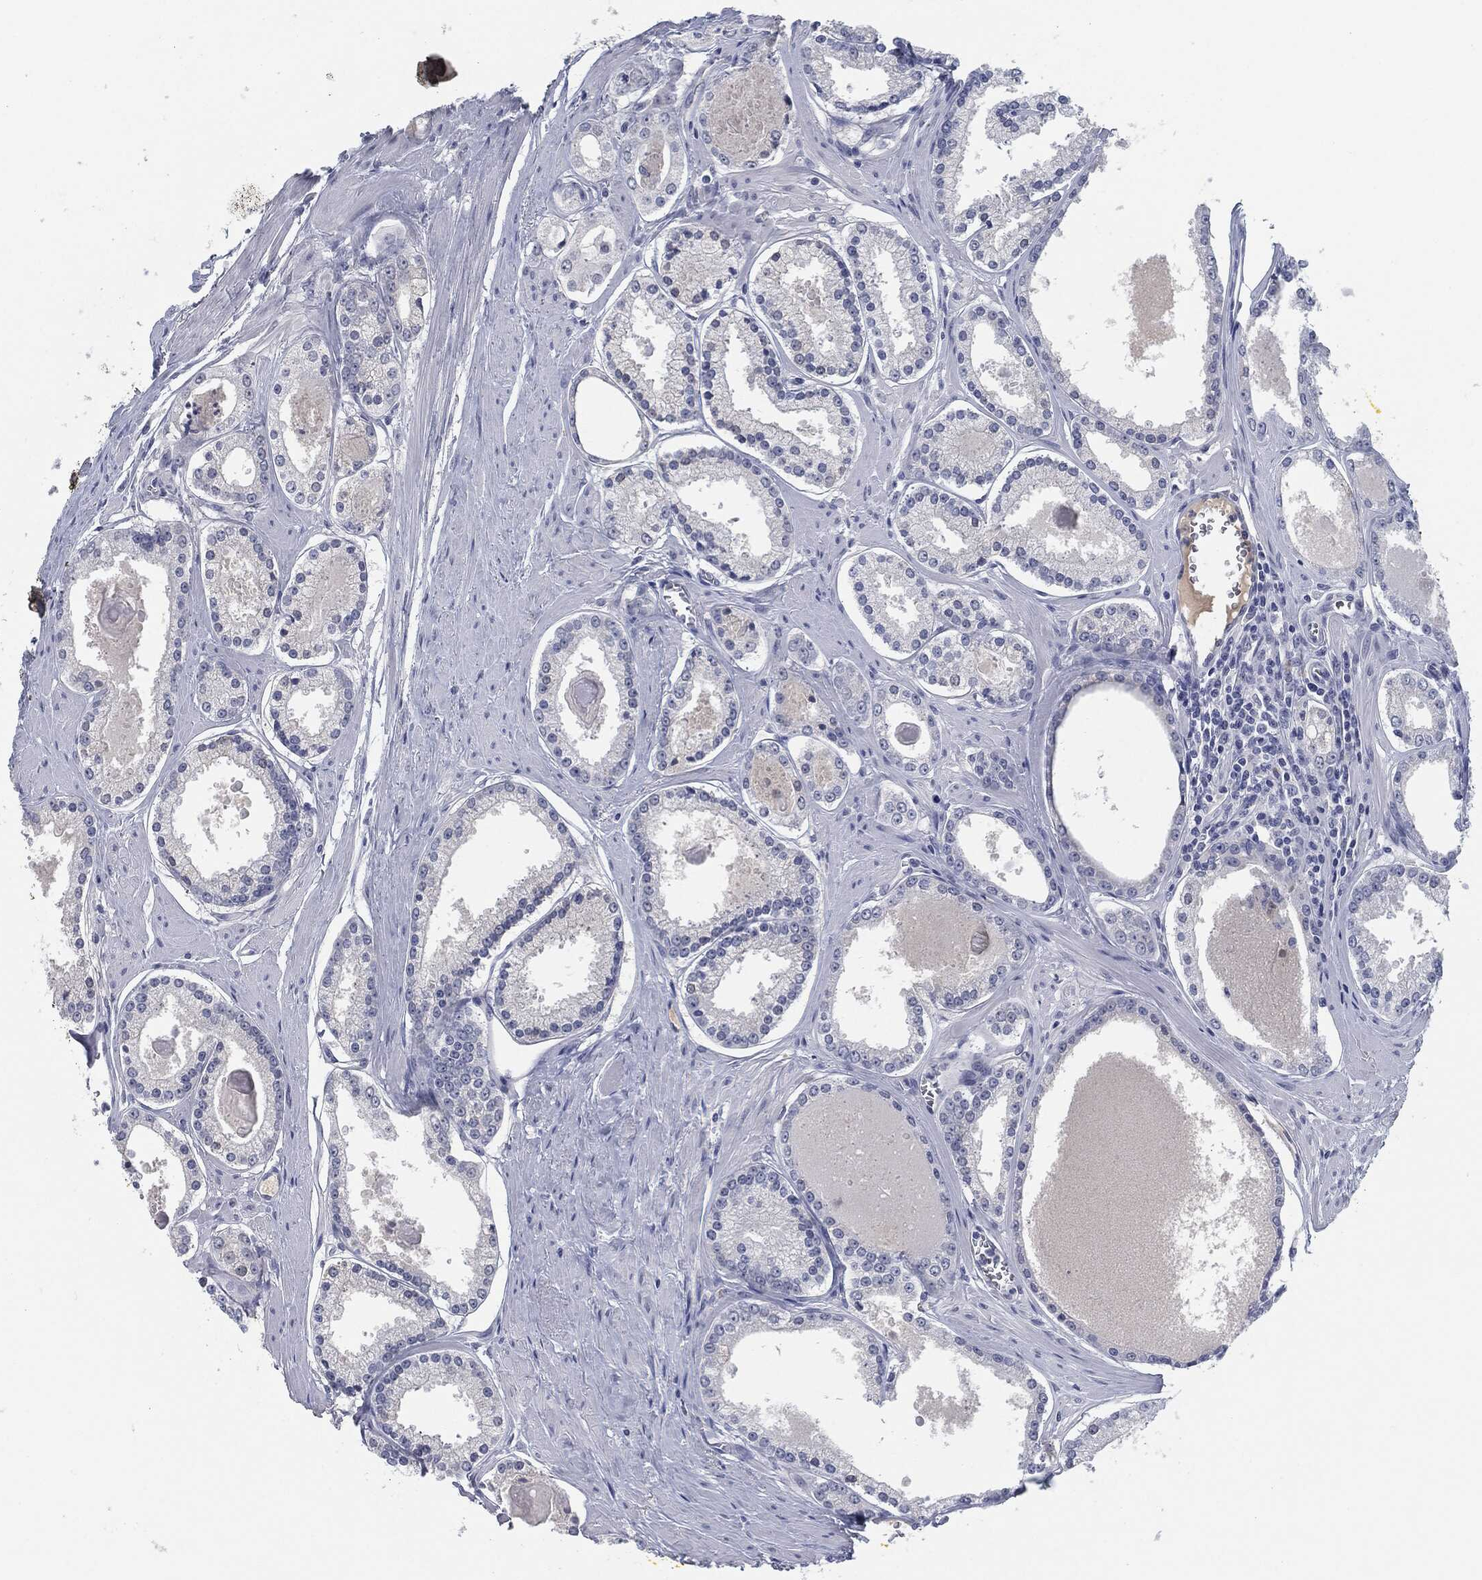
{"staining": {"intensity": "negative", "quantity": "none", "location": "none"}, "tissue": "prostate cancer", "cell_type": "Tumor cells", "image_type": "cancer", "snomed": [{"axis": "morphology", "description": "Adenocarcinoma, NOS"}, {"axis": "topography", "description": "Prostate"}], "caption": "This is a micrograph of immunohistochemistry staining of prostate cancer, which shows no positivity in tumor cells. (Stains: DAB immunohistochemistry (IHC) with hematoxylin counter stain, Microscopy: brightfield microscopy at high magnification).", "gene": "MST1", "patient": {"sex": "male", "age": 61}}